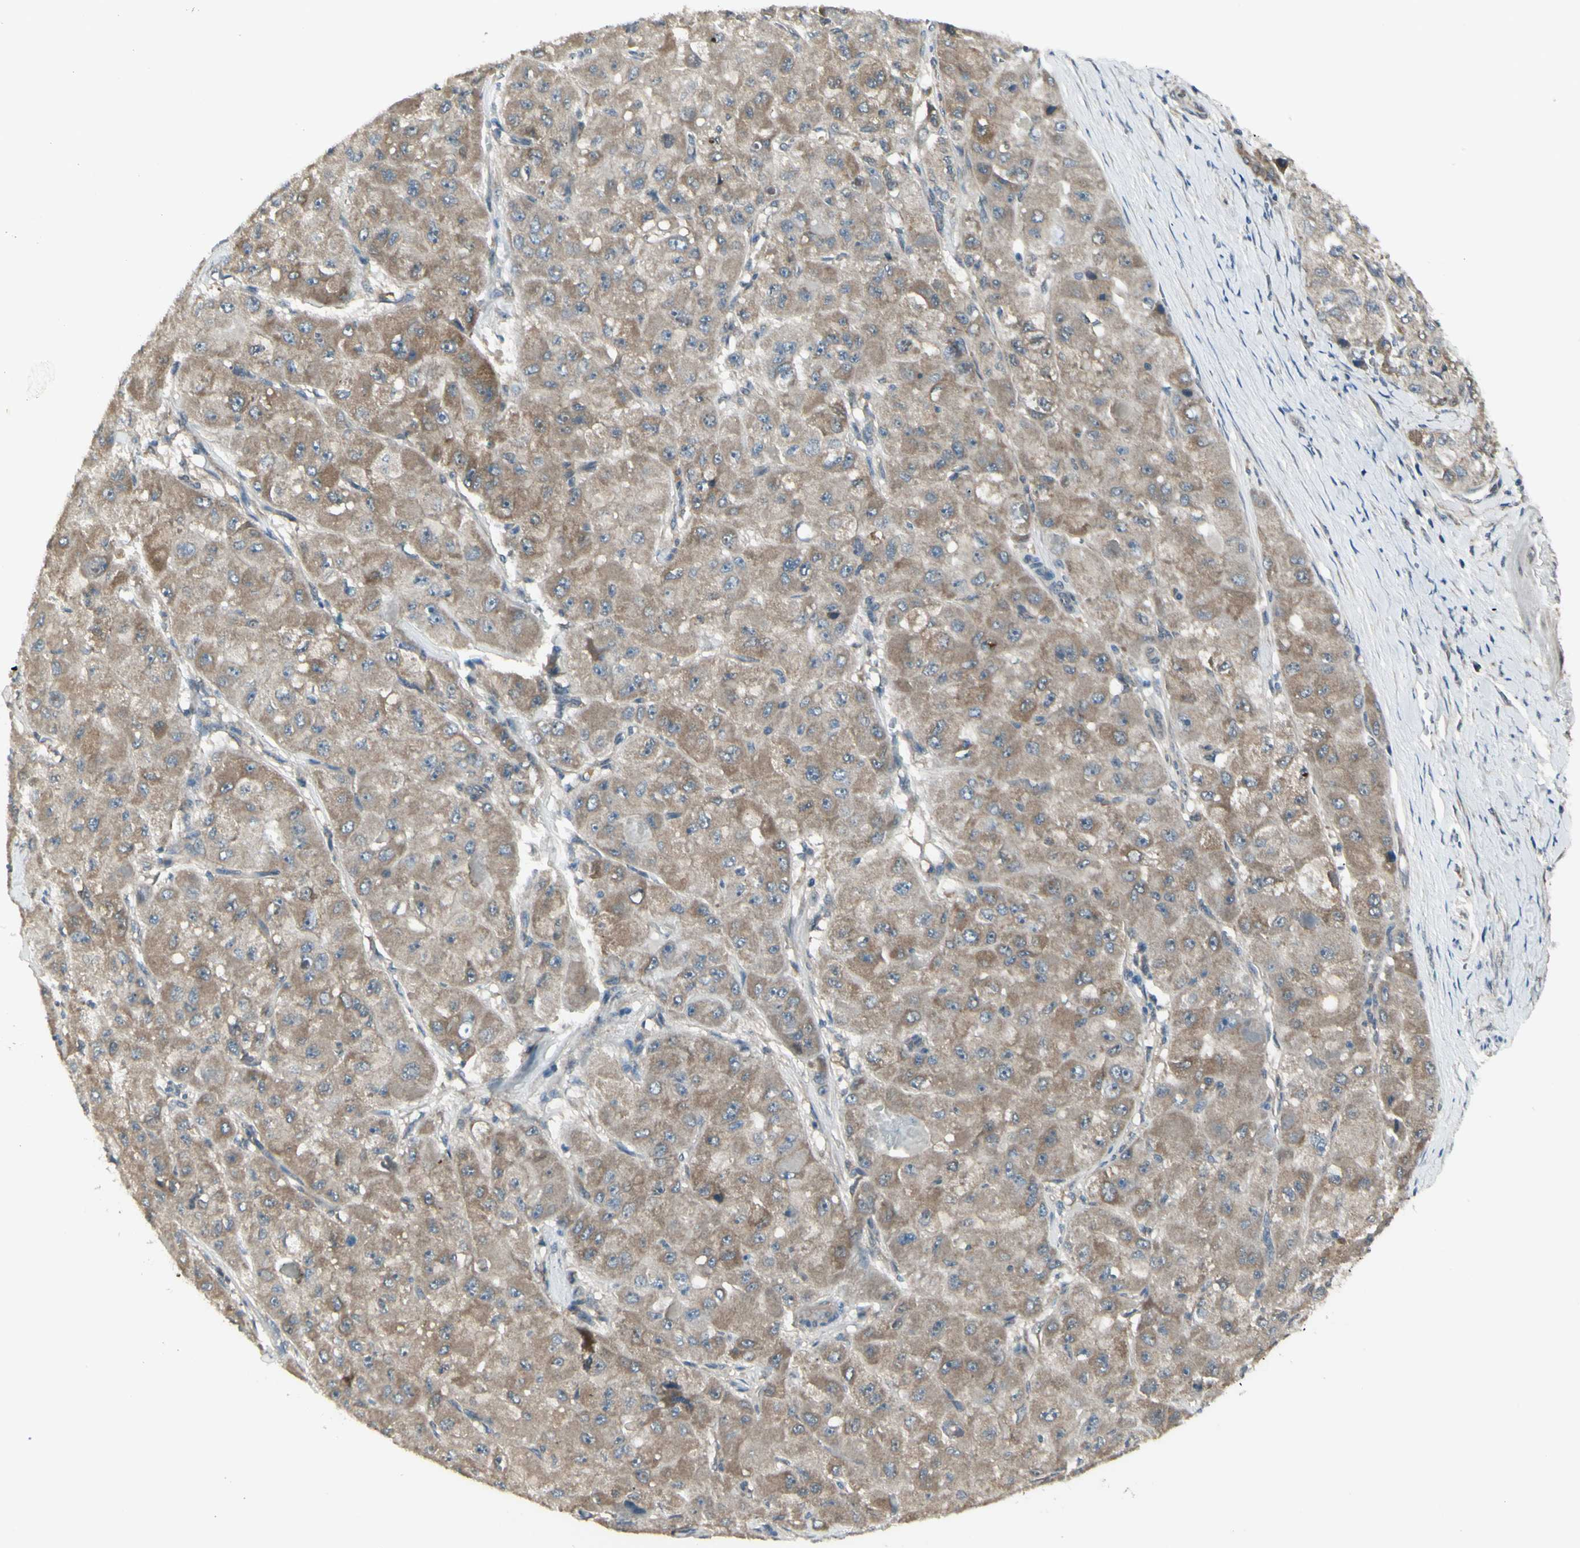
{"staining": {"intensity": "moderate", "quantity": ">75%", "location": "cytoplasmic/membranous"}, "tissue": "liver cancer", "cell_type": "Tumor cells", "image_type": "cancer", "snomed": [{"axis": "morphology", "description": "Carcinoma, Hepatocellular, NOS"}, {"axis": "topography", "description": "Liver"}], "caption": "DAB (3,3'-diaminobenzidine) immunohistochemical staining of human liver cancer exhibits moderate cytoplasmic/membranous protein positivity in about >75% of tumor cells.", "gene": "NAXD", "patient": {"sex": "male", "age": 80}}